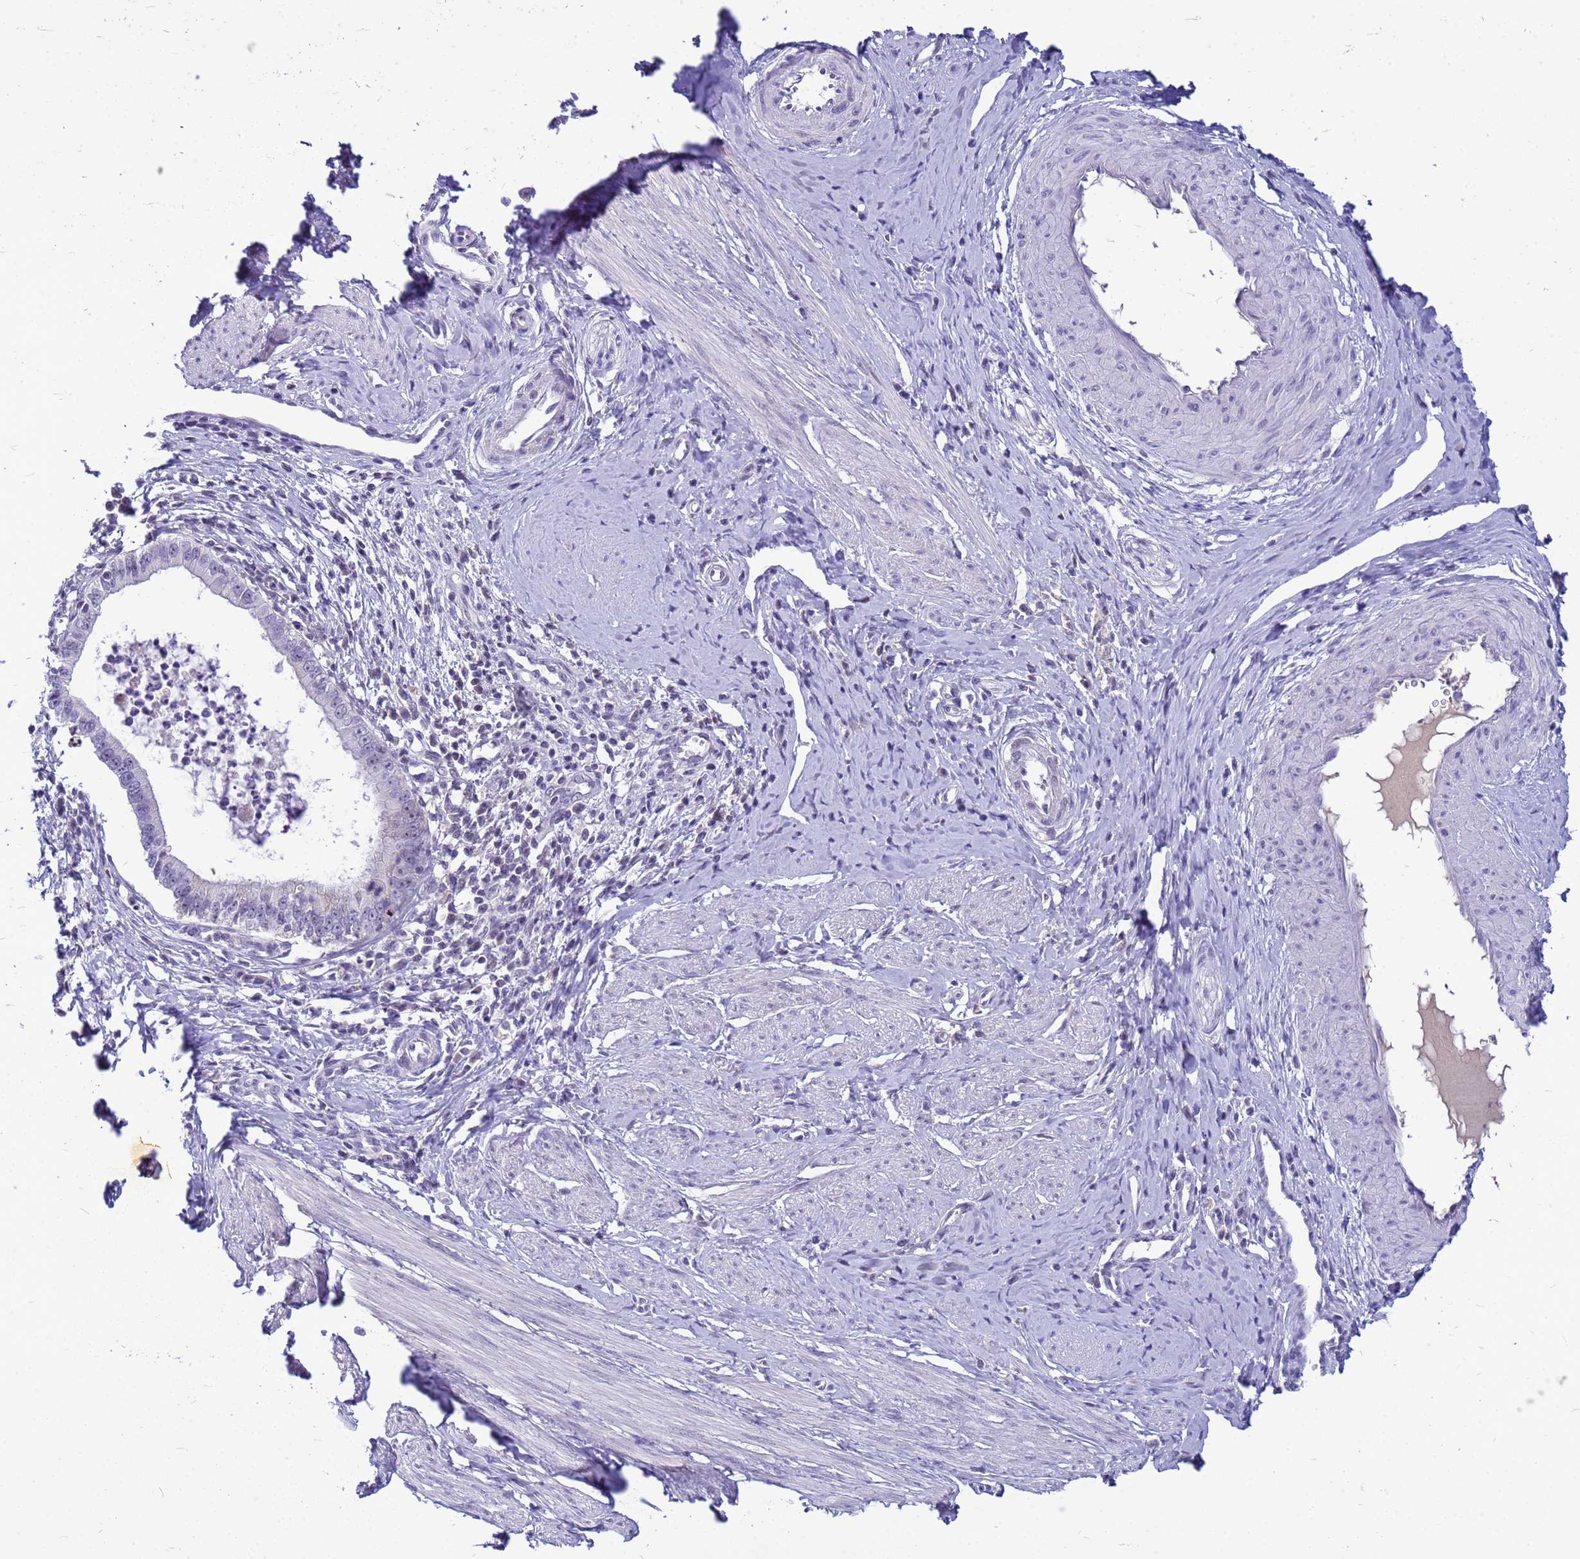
{"staining": {"intensity": "negative", "quantity": "none", "location": "none"}, "tissue": "cervical cancer", "cell_type": "Tumor cells", "image_type": "cancer", "snomed": [{"axis": "morphology", "description": "Adenocarcinoma, NOS"}, {"axis": "topography", "description": "Cervix"}], "caption": "Tumor cells show no significant protein staining in cervical cancer (adenocarcinoma). (Stains: DAB immunohistochemistry (IHC) with hematoxylin counter stain, Microscopy: brightfield microscopy at high magnification).", "gene": "DMRTC2", "patient": {"sex": "female", "age": 36}}